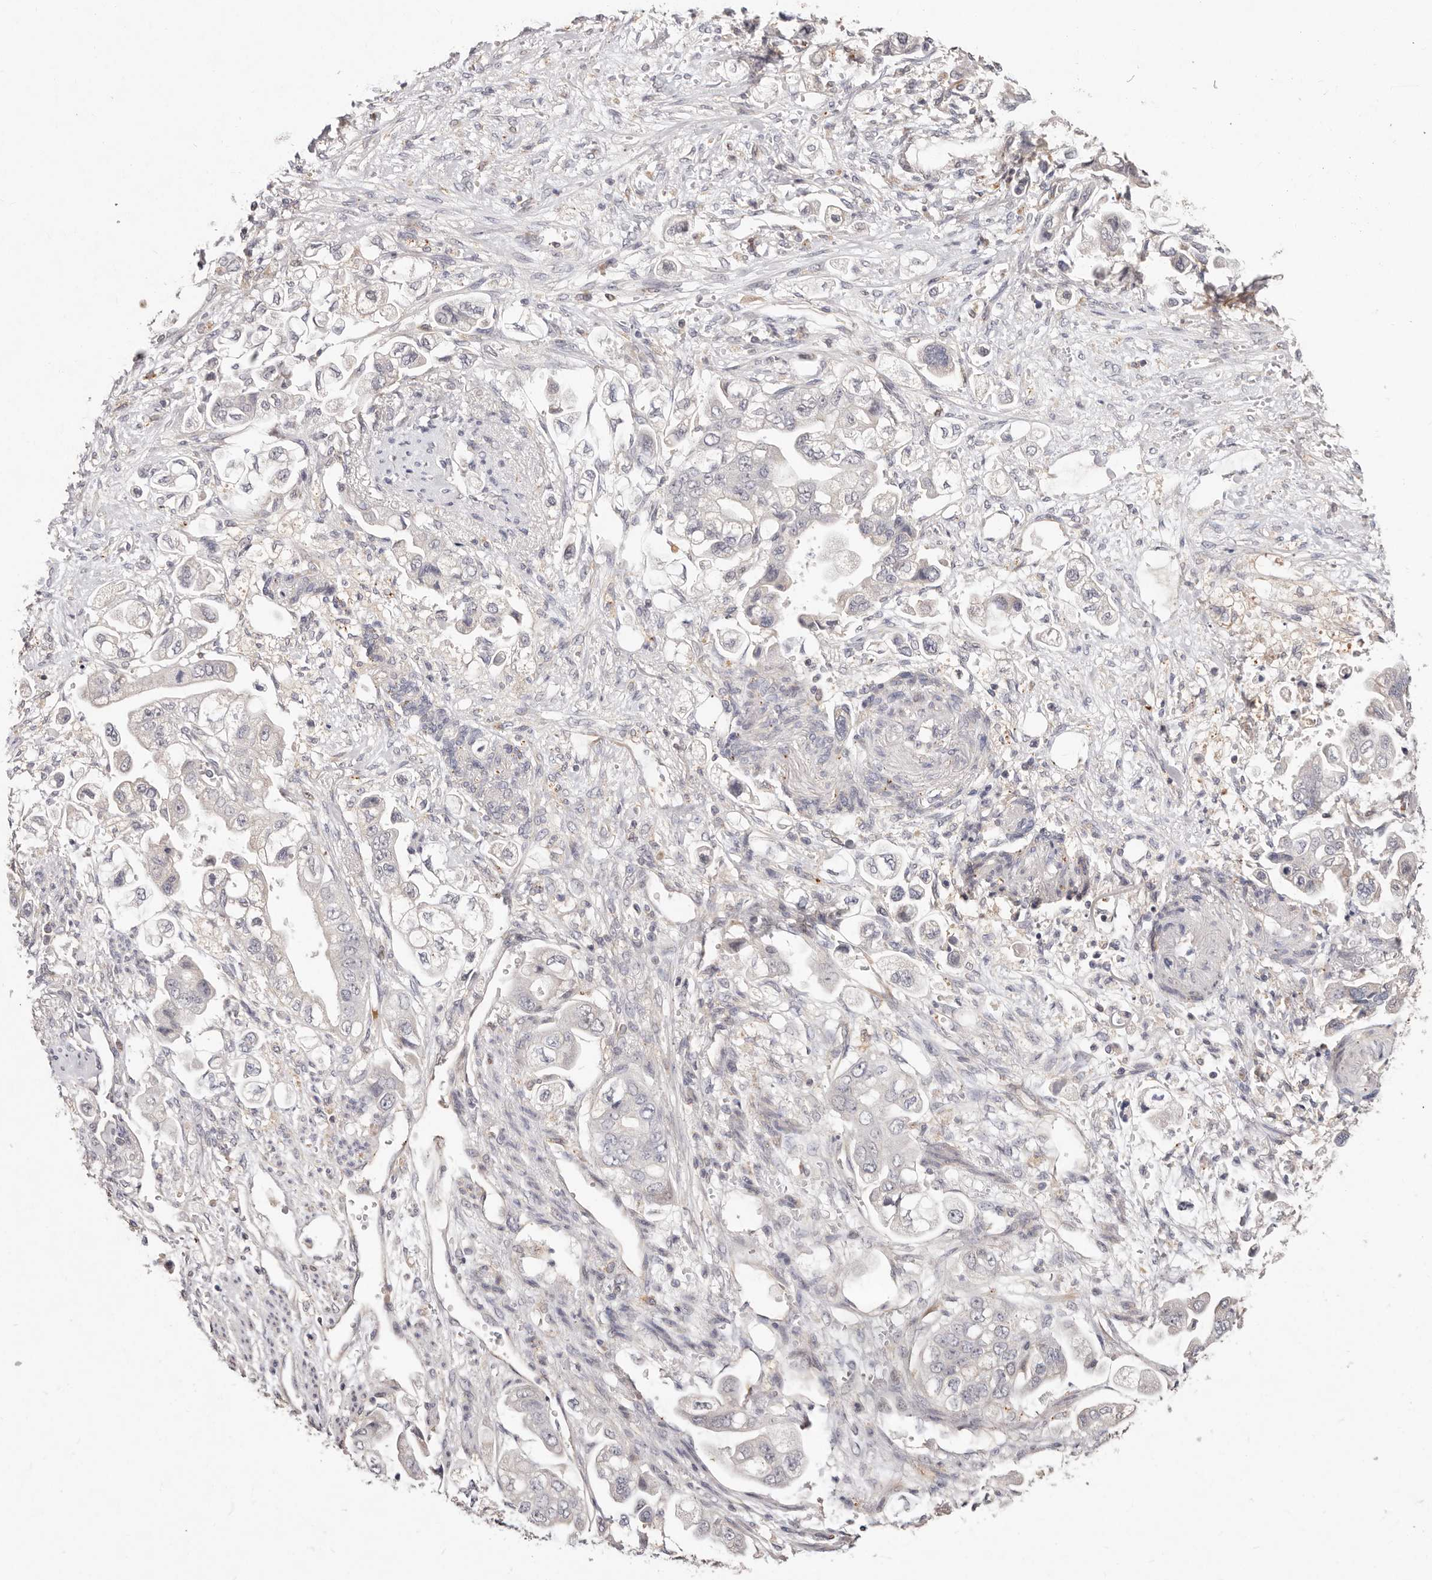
{"staining": {"intensity": "negative", "quantity": "none", "location": "none"}, "tissue": "stomach cancer", "cell_type": "Tumor cells", "image_type": "cancer", "snomed": [{"axis": "morphology", "description": "Adenocarcinoma, NOS"}, {"axis": "topography", "description": "Stomach"}], "caption": "Stomach adenocarcinoma was stained to show a protein in brown. There is no significant expression in tumor cells. (DAB immunohistochemistry visualized using brightfield microscopy, high magnification).", "gene": "THBS3", "patient": {"sex": "male", "age": 62}}